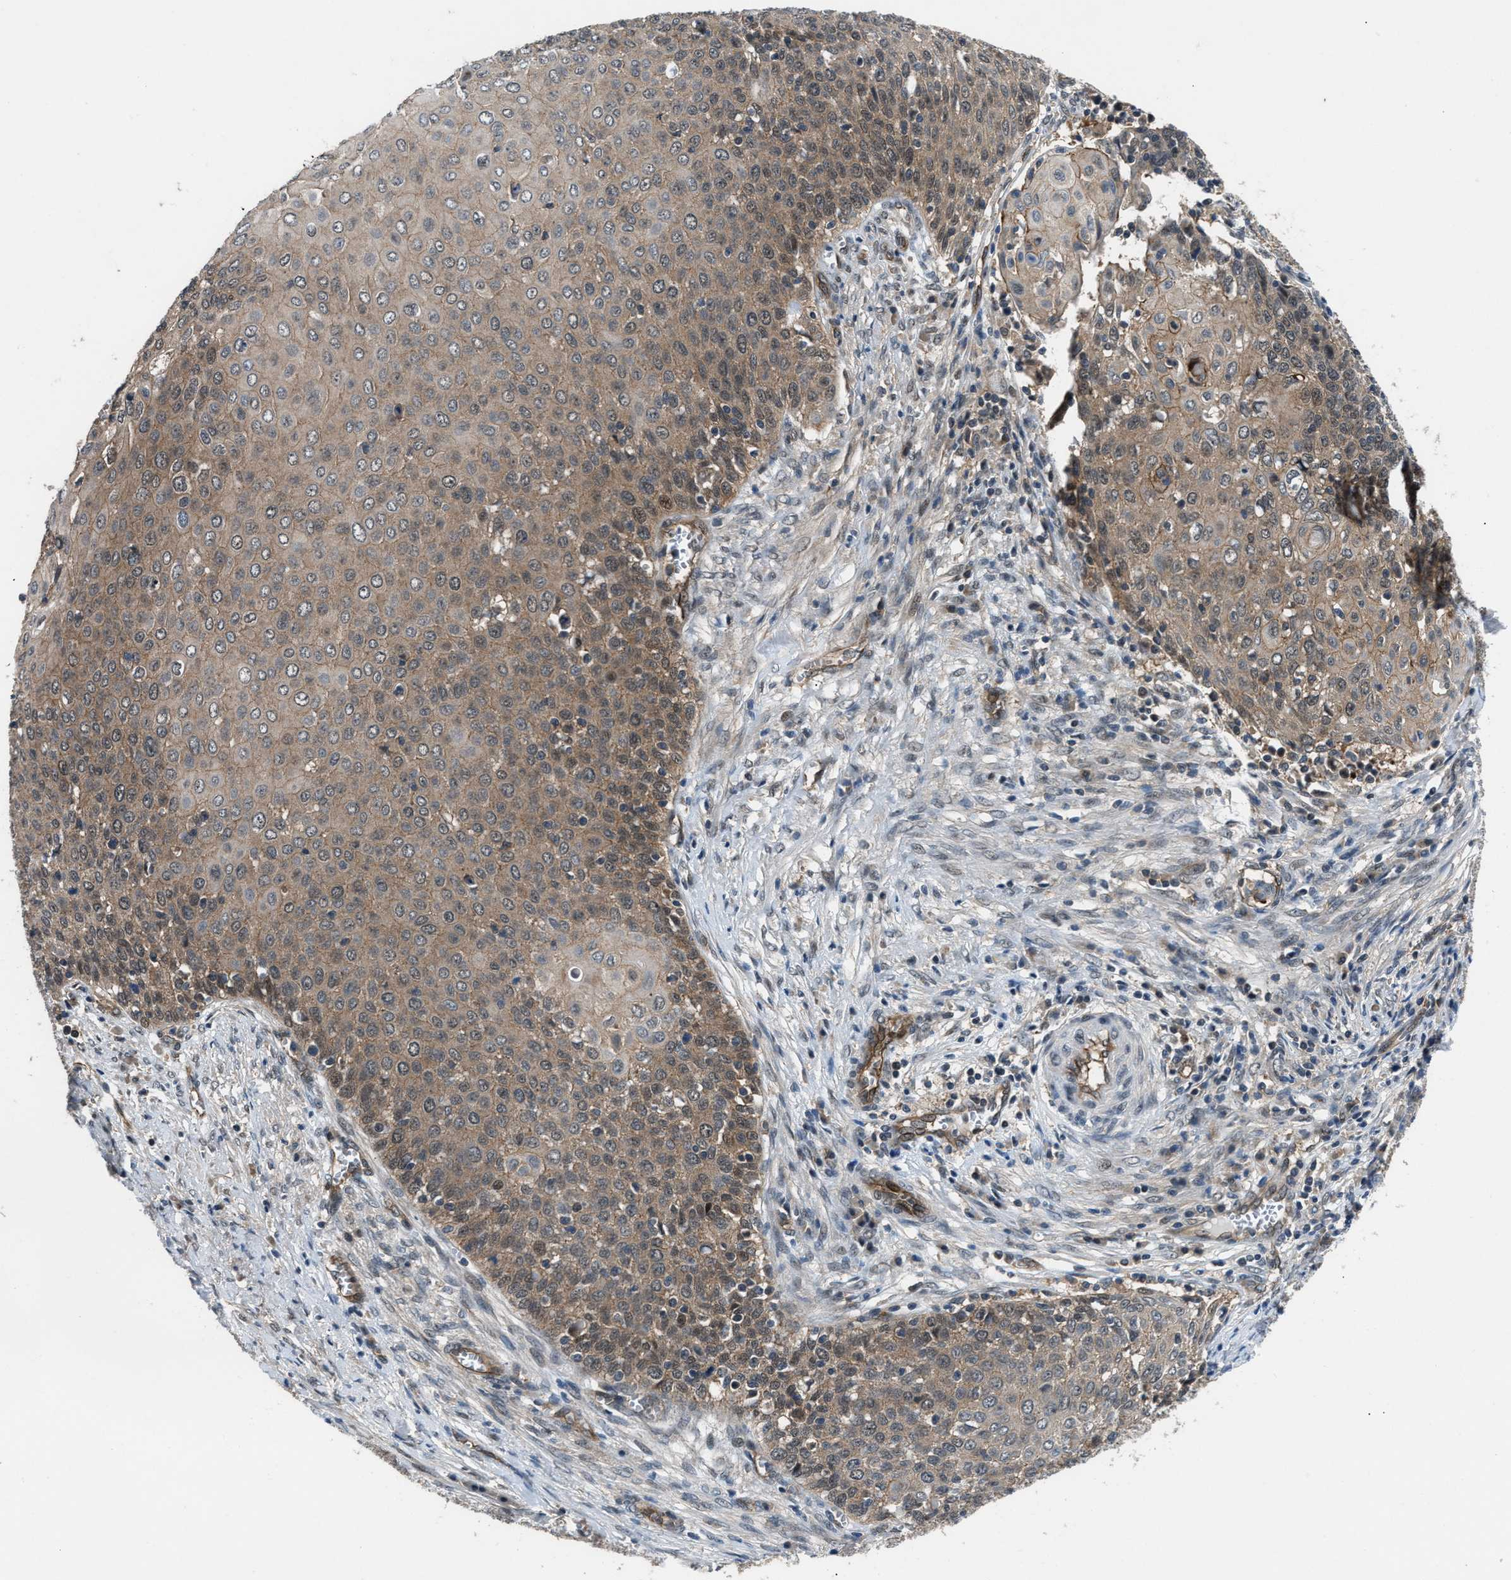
{"staining": {"intensity": "weak", "quantity": ">75%", "location": "cytoplasmic/membranous"}, "tissue": "cervical cancer", "cell_type": "Tumor cells", "image_type": "cancer", "snomed": [{"axis": "morphology", "description": "Squamous cell carcinoma, NOS"}, {"axis": "topography", "description": "Cervix"}], "caption": "Human cervical cancer (squamous cell carcinoma) stained for a protein (brown) reveals weak cytoplasmic/membranous positive expression in approximately >75% of tumor cells.", "gene": "COPS2", "patient": {"sex": "female", "age": 39}}